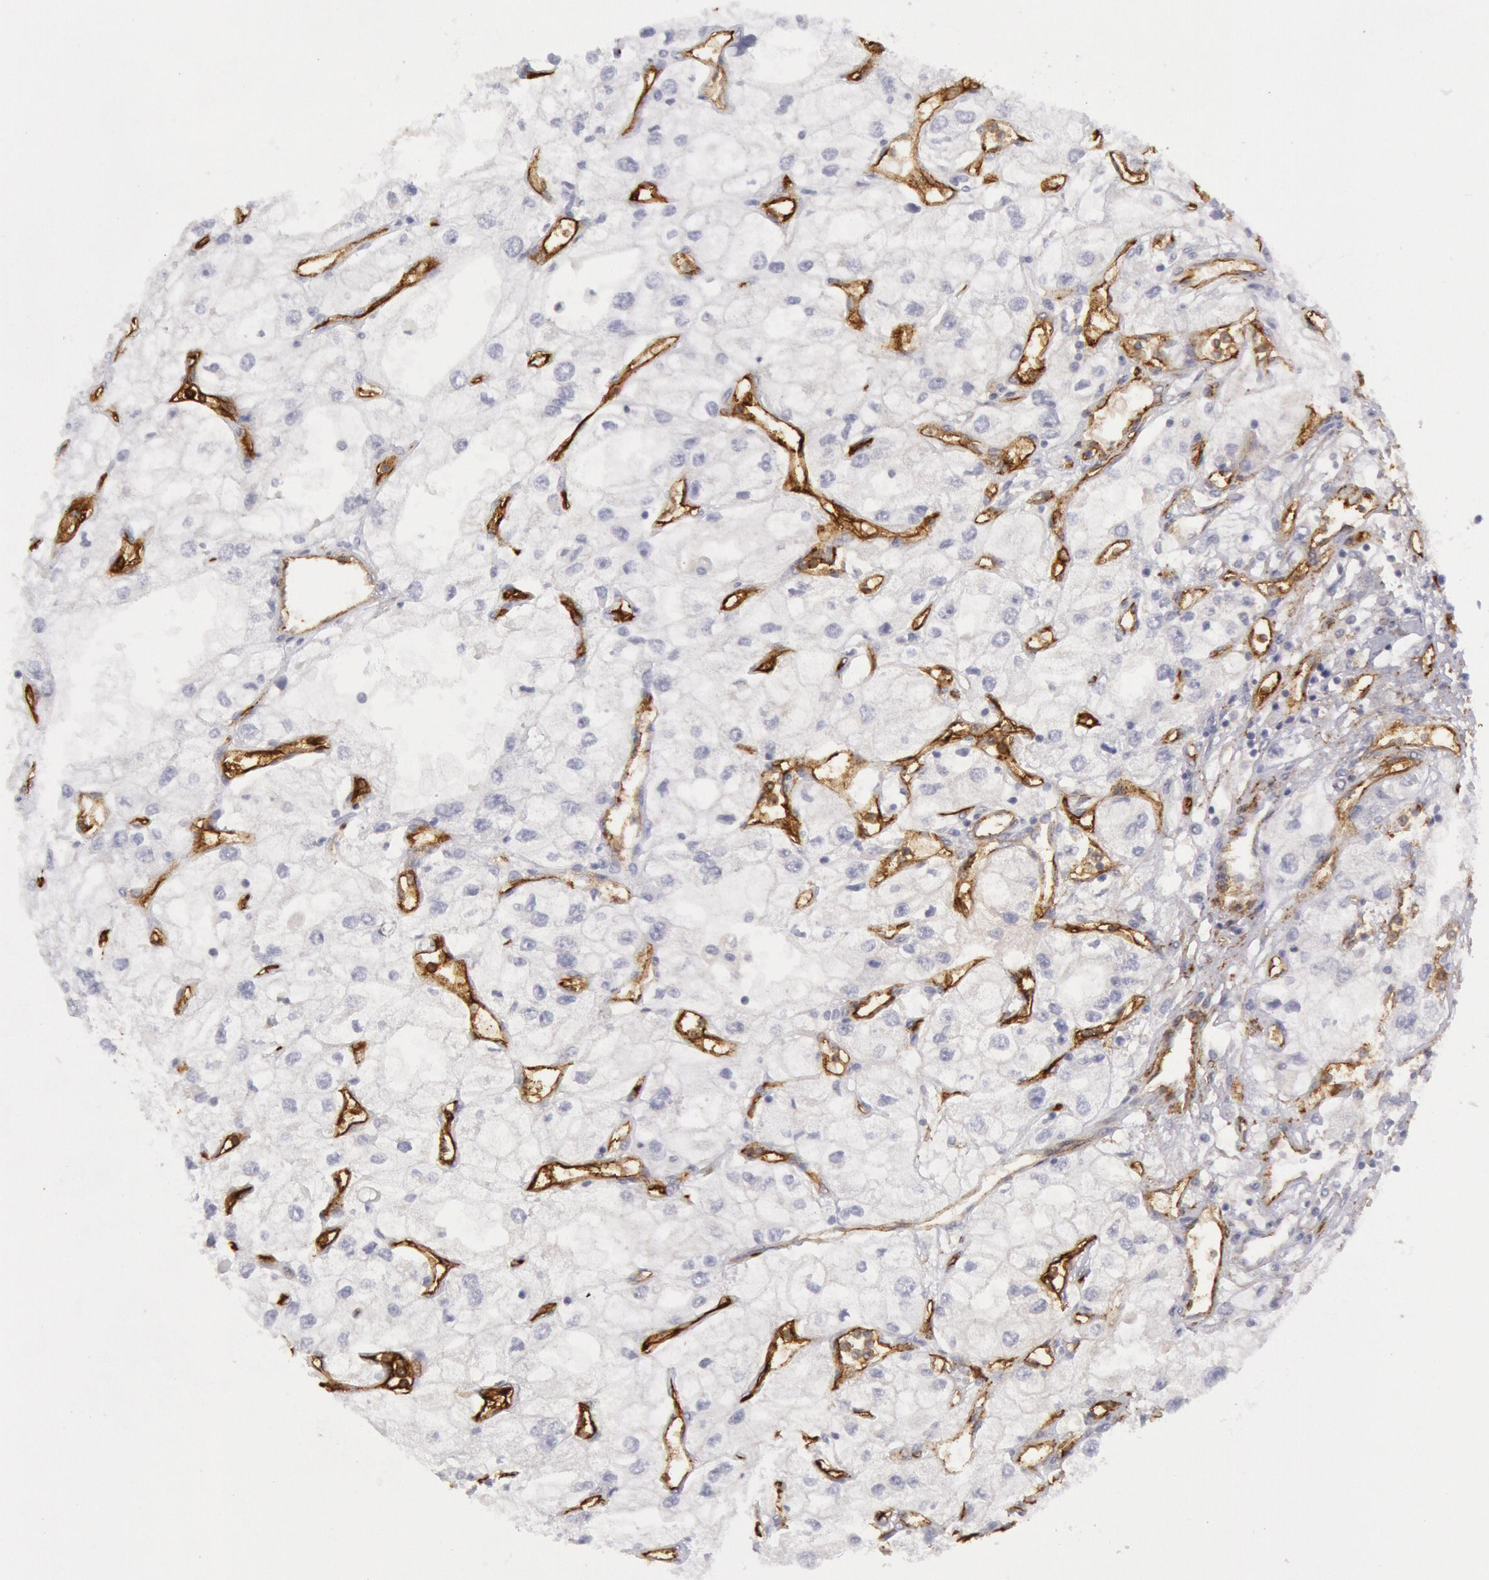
{"staining": {"intensity": "negative", "quantity": "none", "location": "none"}, "tissue": "renal cancer", "cell_type": "Tumor cells", "image_type": "cancer", "snomed": [{"axis": "morphology", "description": "Adenocarcinoma, NOS"}, {"axis": "topography", "description": "Kidney"}], "caption": "Image shows no significant protein staining in tumor cells of renal cancer (adenocarcinoma).", "gene": "CDH13", "patient": {"sex": "male", "age": 57}}